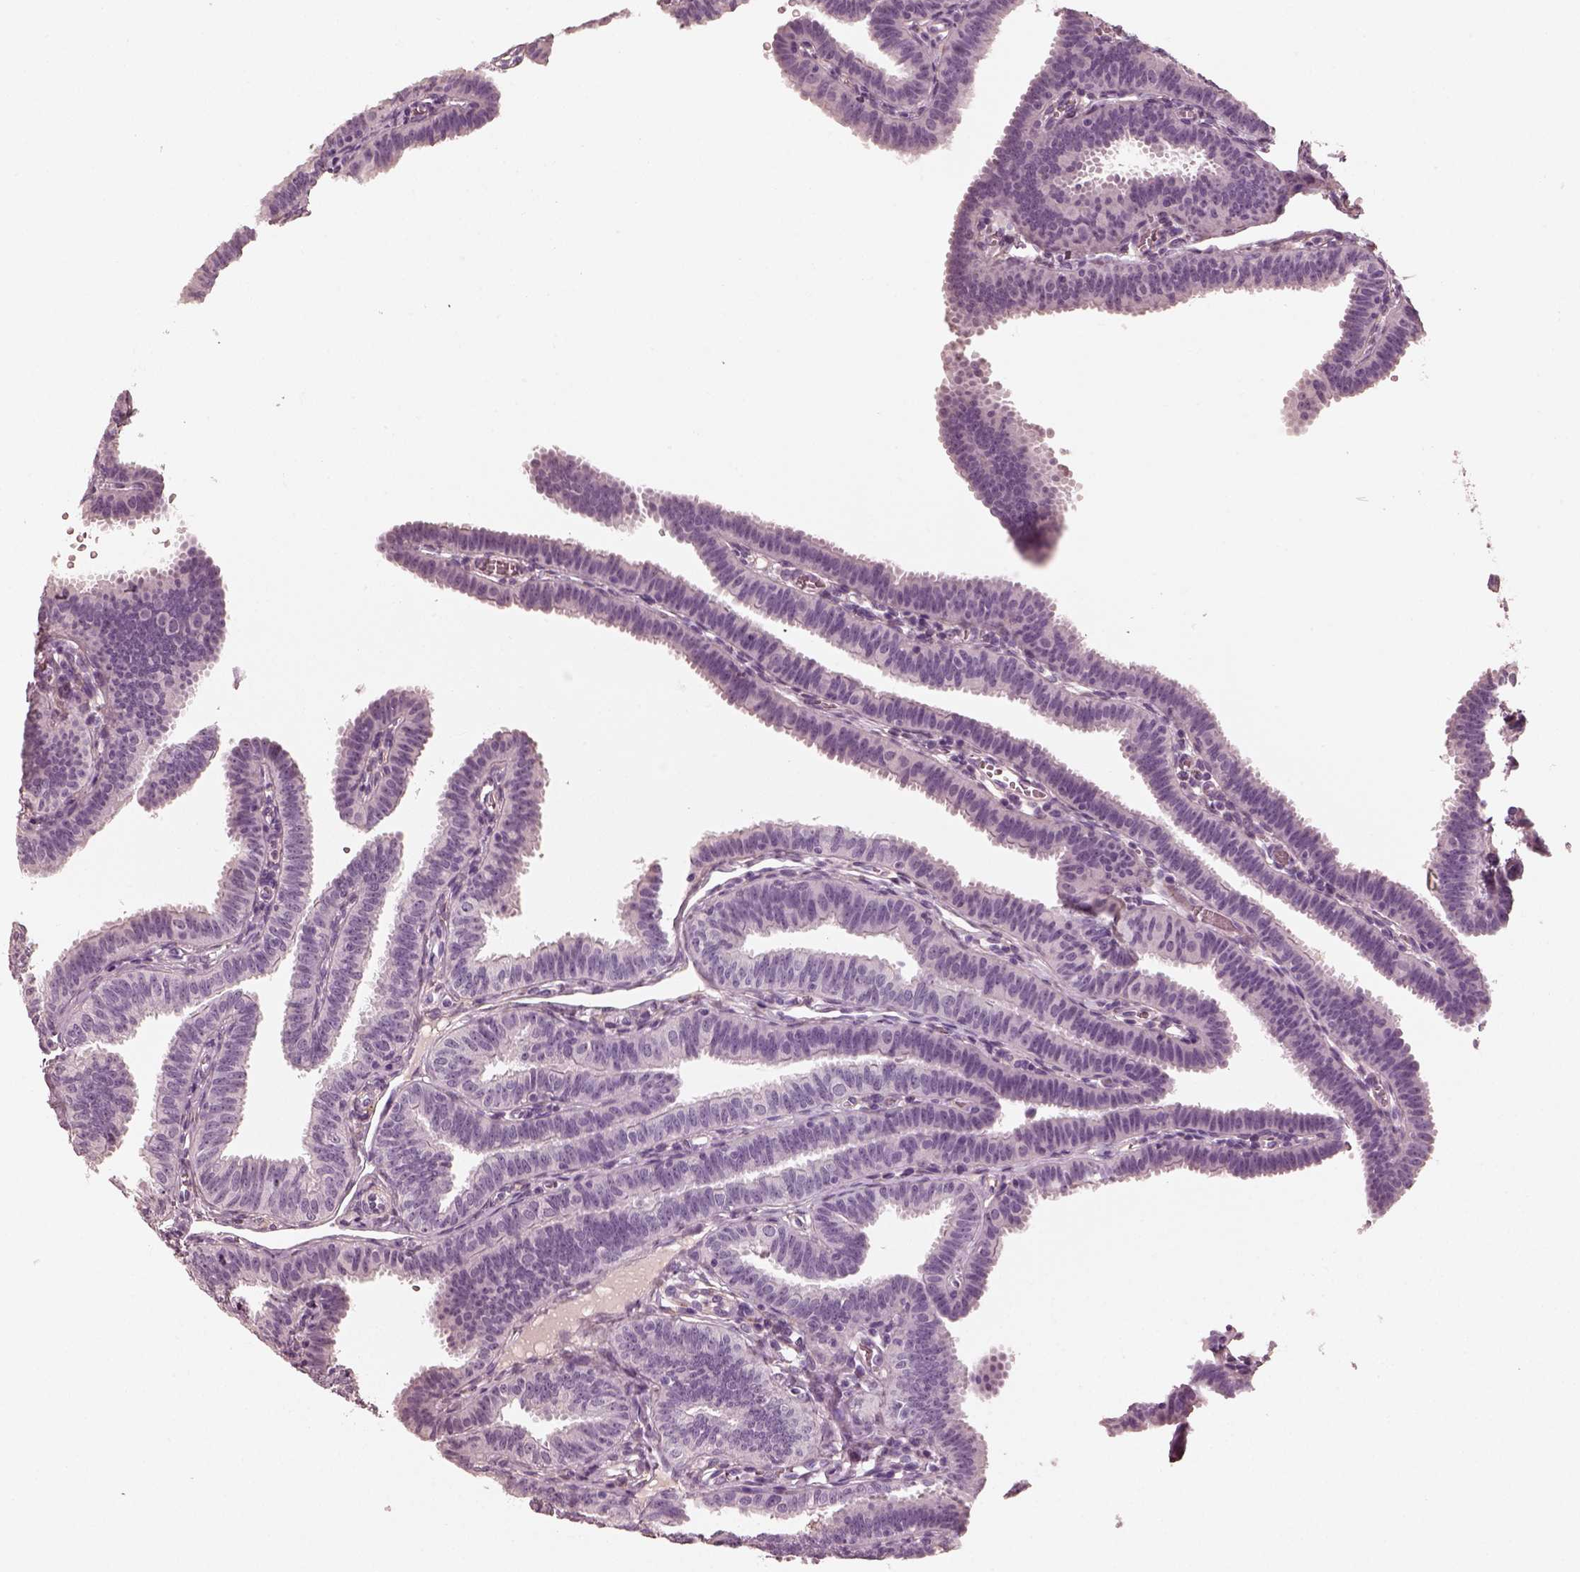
{"staining": {"intensity": "negative", "quantity": "none", "location": "none"}, "tissue": "fallopian tube", "cell_type": "Glandular cells", "image_type": "normal", "snomed": [{"axis": "morphology", "description": "Normal tissue, NOS"}, {"axis": "topography", "description": "Fallopian tube"}], "caption": "IHC image of unremarkable fallopian tube: fallopian tube stained with DAB (3,3'-diaminobenzidine) reveals no significant protein positivity in glandular cells.", "gene": "RS1", "patient": {"sex": "female", "age": 25}}